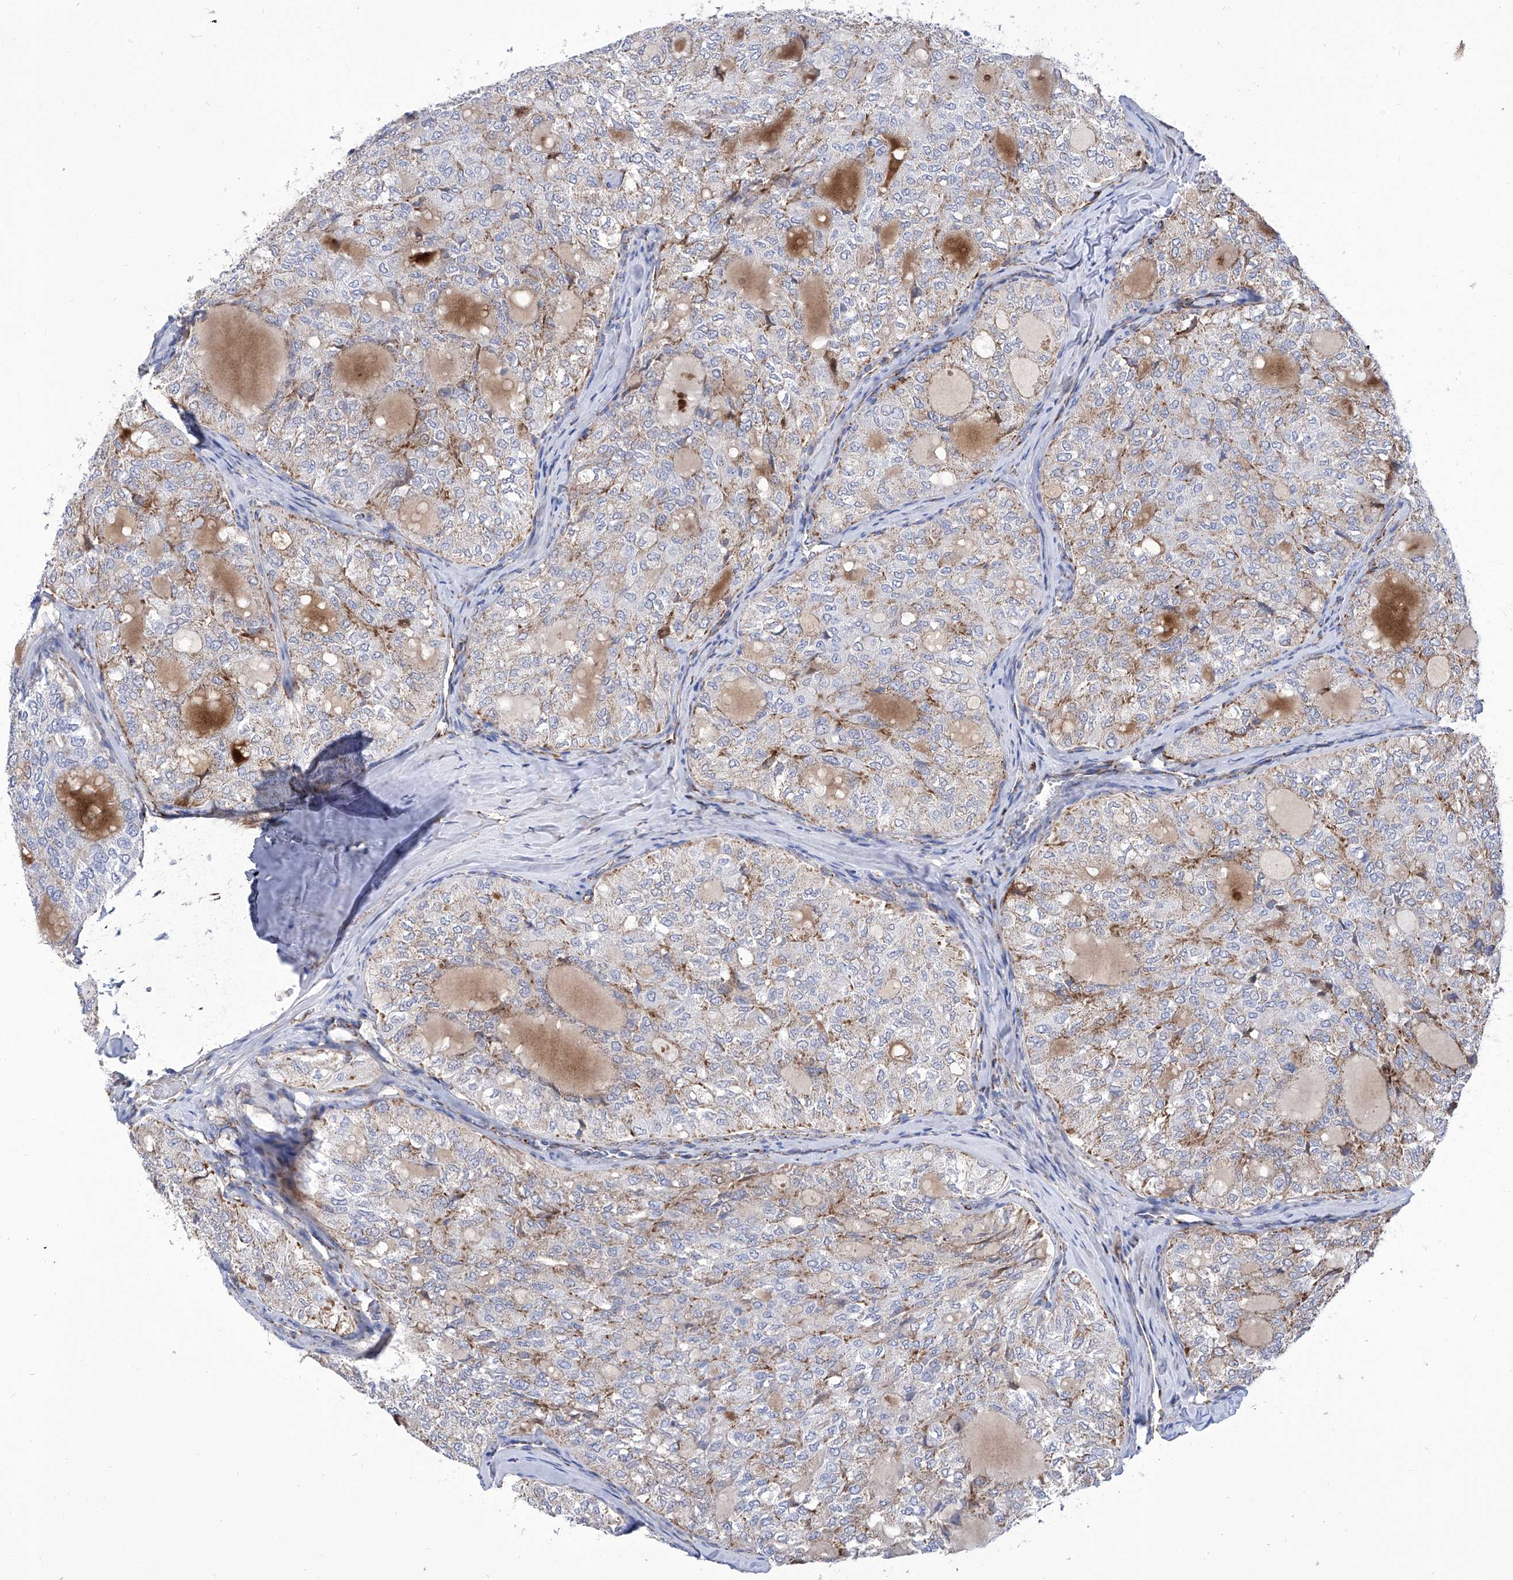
{"staining": {"intensity": "moderate", "quantity": "<25%", "location": "cytoplasmic/membranous"}, "tissue": "thyroid cancer", "cell_type": "Tumor cells", "image_type": "cancer", "snomed": [{"axis": "morphology", "description": "Follicular adenoma carcinoma, NOS"}, {"axis": "topography", "description": "Thyroid gland"}], "caption": "A brown stain highlights moderate cytoplasmic/membranous expression of a protein in follicular adenoma carcinoma (thyroid) tumor cells. (Brightfield microscopy of DAB IHC at high magnification).", "gene": "SRBD1", "patient": {"sex": "male", "age": 75}}